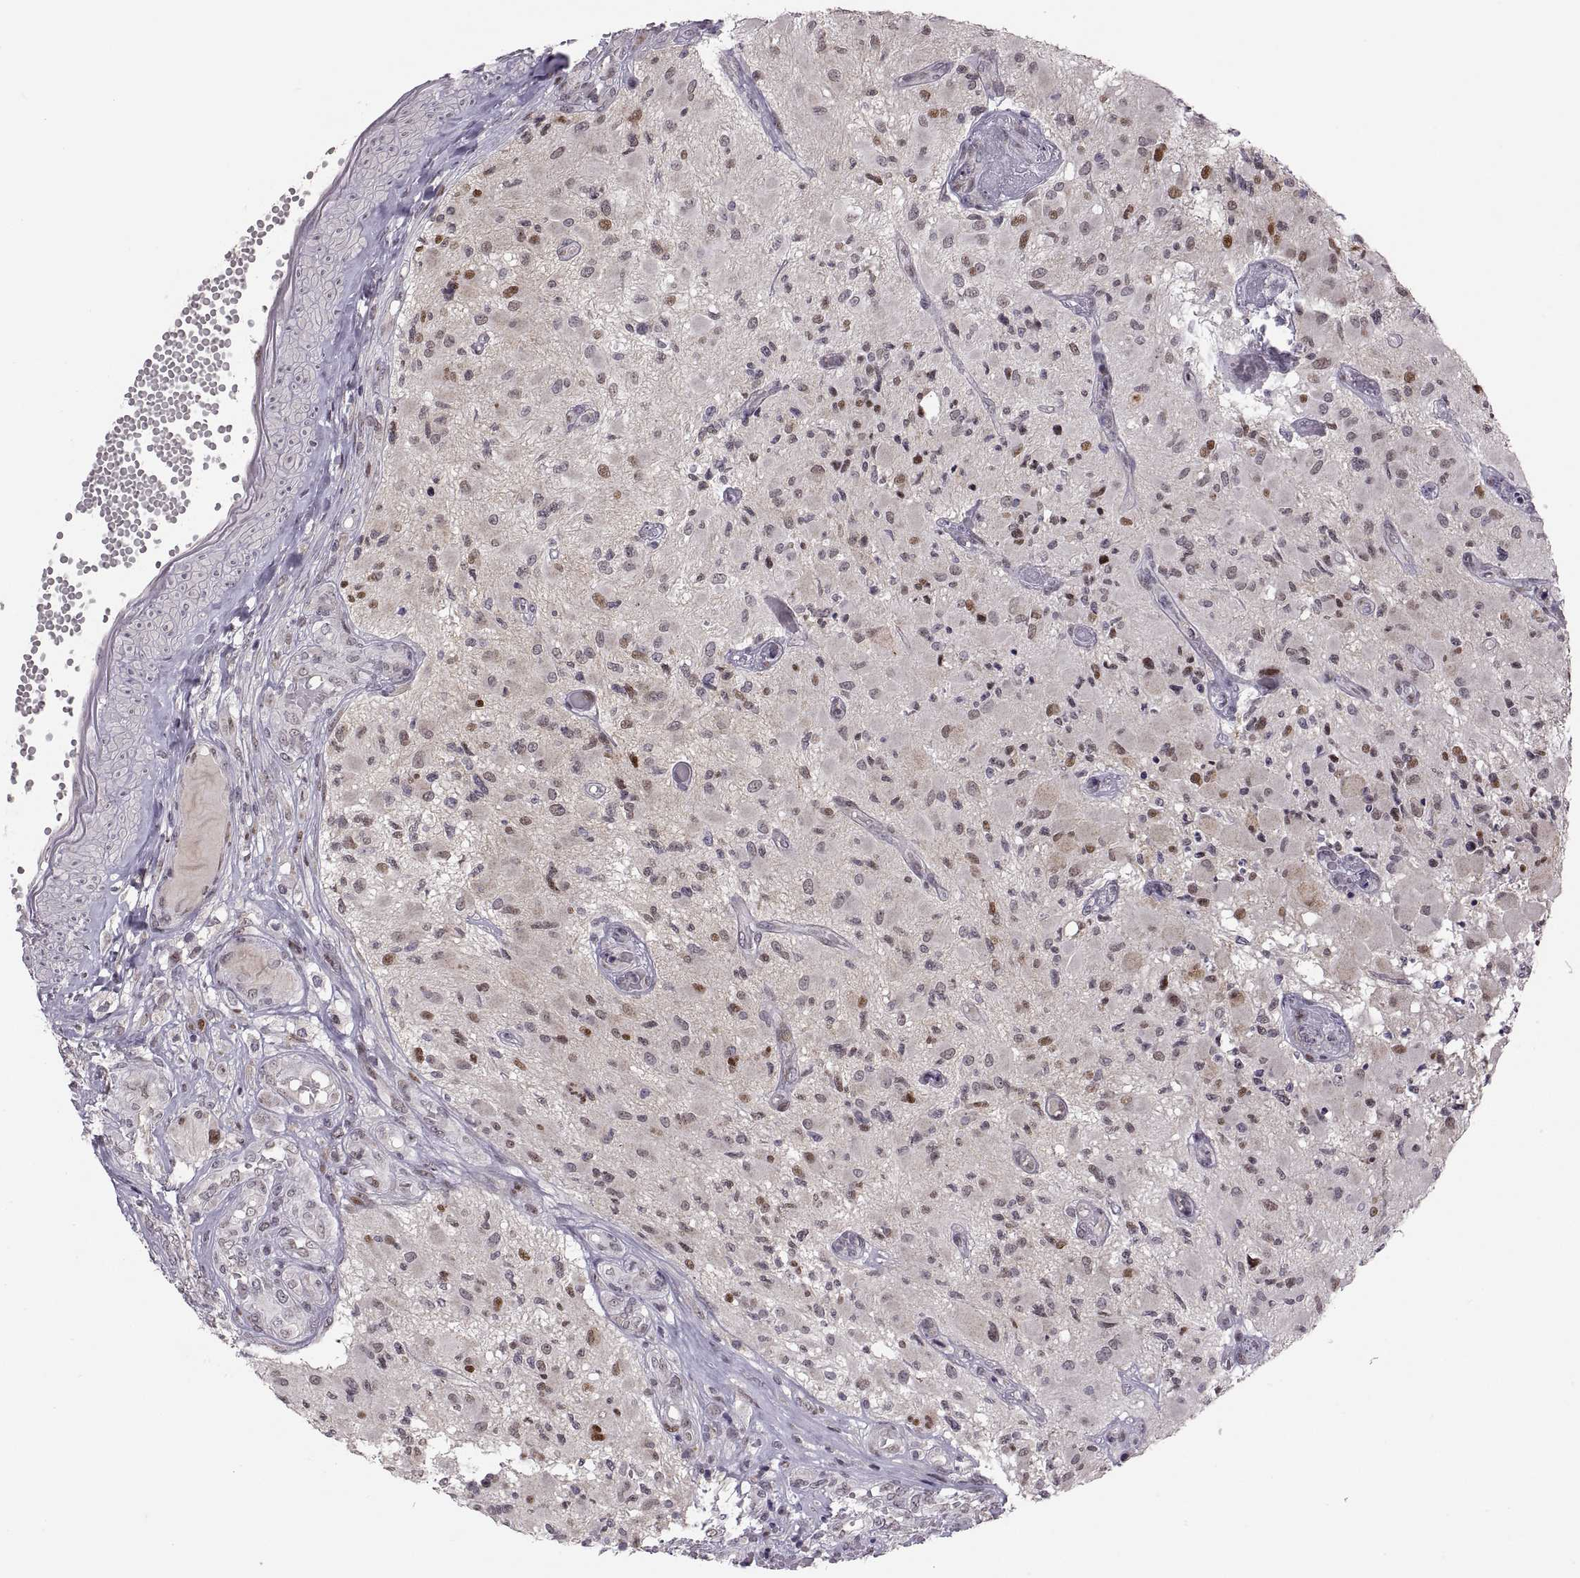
{"staining": {"intensity": "negative", "quantity": "none", "location": "none"}, "tissue": "glioma", "cell_type": "Tumor cells", "image_type": "cancer", "snomed": [{"axis": "morphology", "description": "Glioma, malignant, High grade"}, {"axis": "topography", "description": "Brain"}], "caption": "DAB immunohistochemical staining of human malignant glioma (high-grade) reveals no significant expression in tumor cells. (IHC, brightfield microscopy, high magnification).", "gene": "SNAI1", "patient": {"sex": "female", "age": 63}}